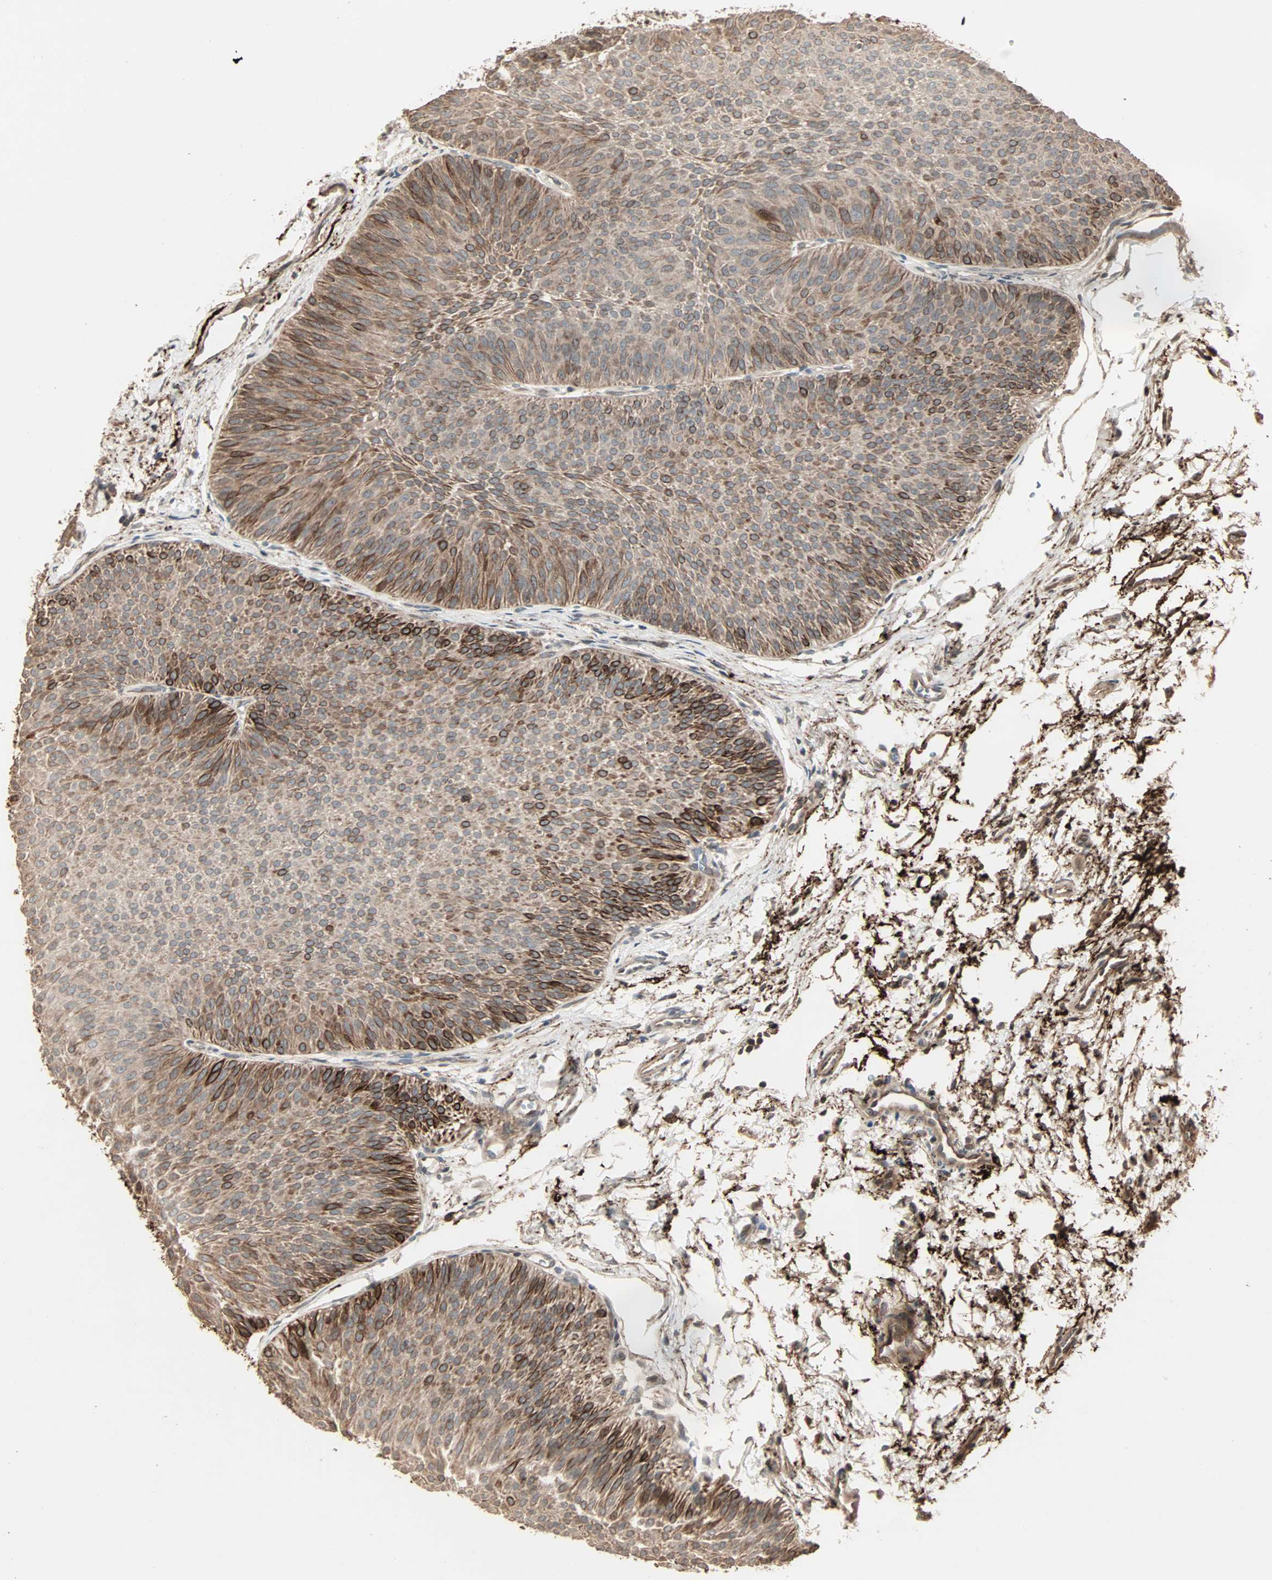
{"staining": {"intensity": "moderate", "quantity": ">75%", "location": "cytoplasmic/membranous"}, "tissue": "urothelial cancer", "cell_type": "Tumor cells", "image_type": "cancer", "snomed": [{"axis": "morphology", "description": "Urothelial carcinoma, Low grade"}, {"axis": "topography", "description": "Urinary bladder"}], "caption": "About >75% of tumor cells in urothelial cancer exhibit moderate cytoplasmic/membranous protein staining as visualized by brown immunohistochemical staining.", "gene": "CALCRL", "patient": {"sex": "female", "age": 60}}